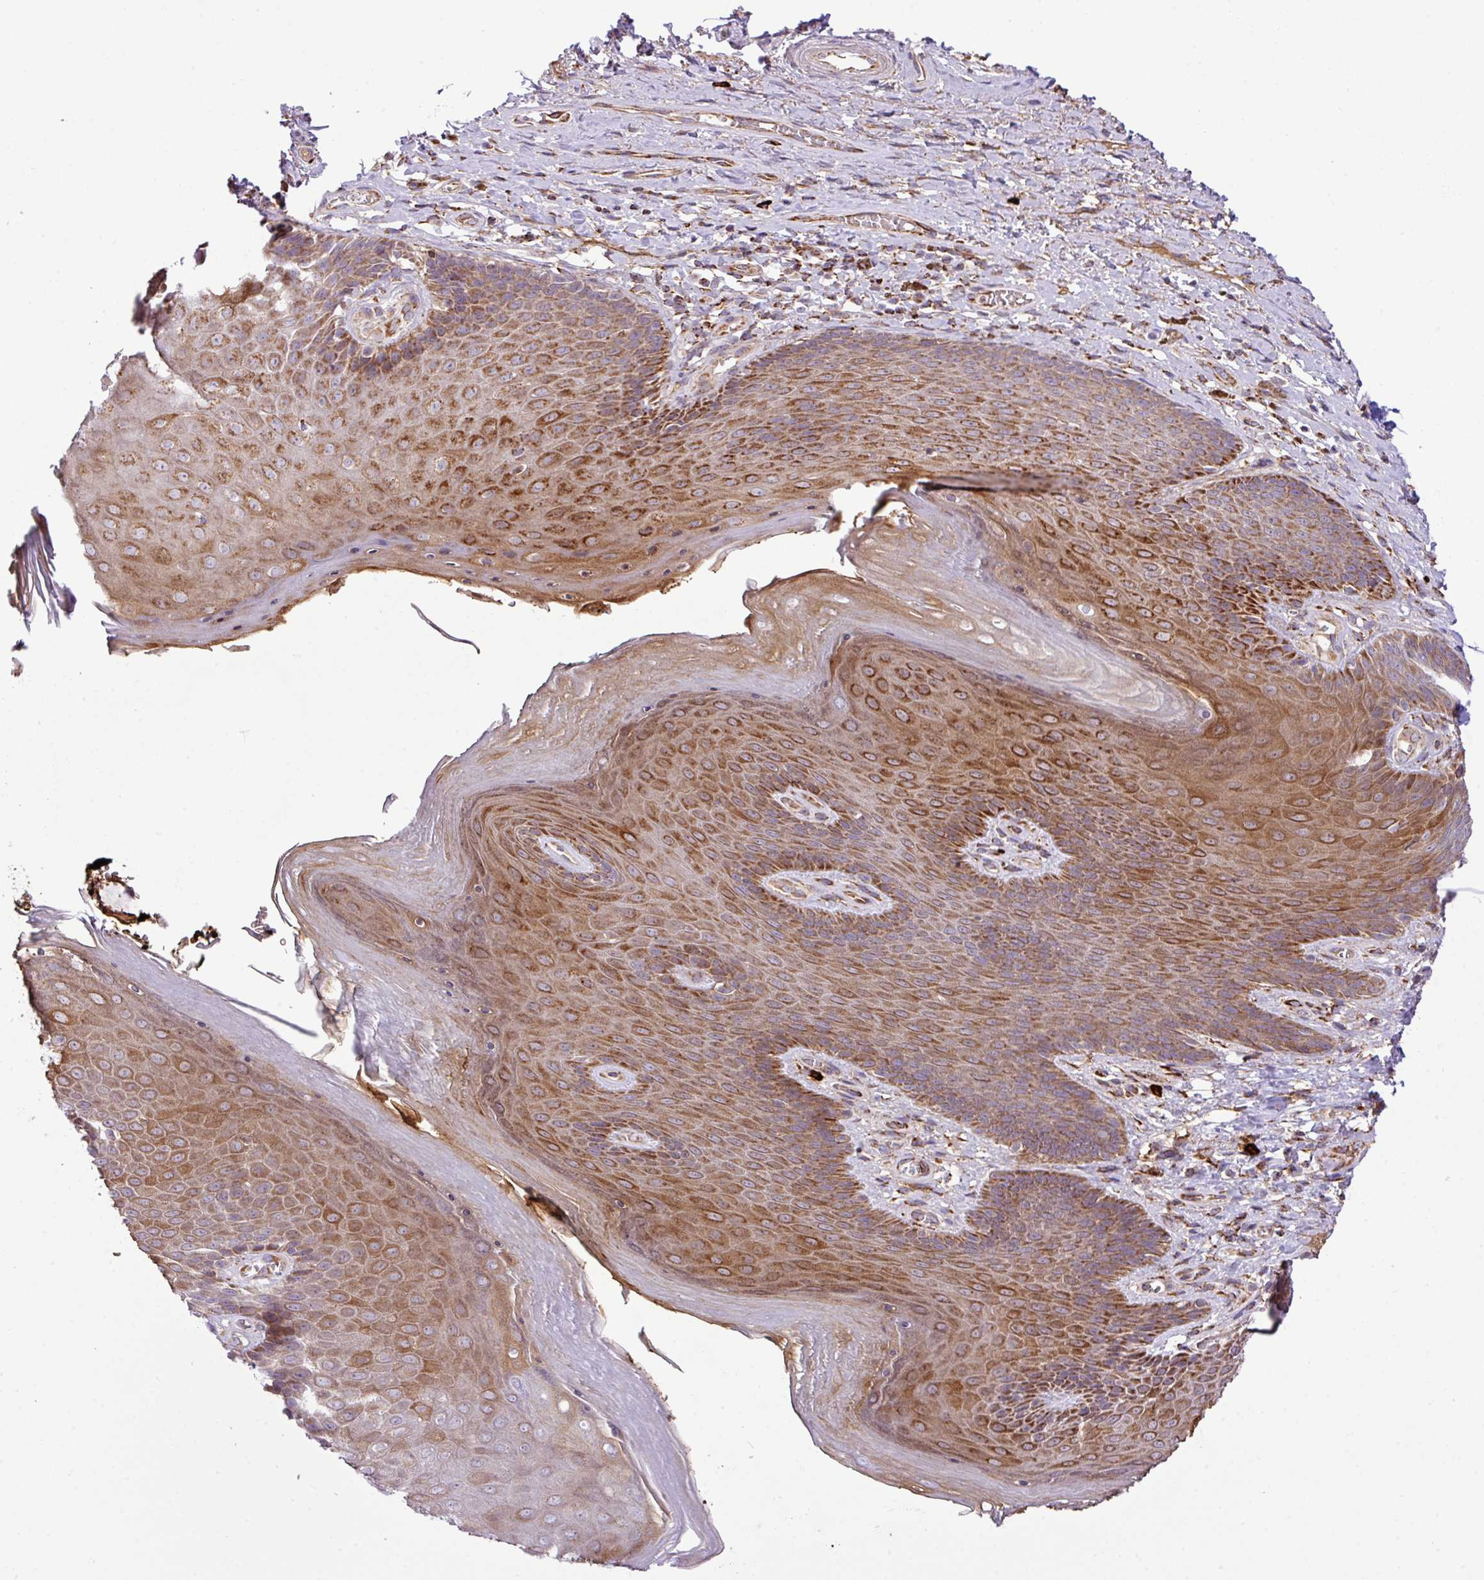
{"staining": {"intensity": "moderate", "quantity": ">75%", "location": "cytoplasmic/membranous"}, "tissue": "skin", "cell_type": "Epidermal cells", "image_type": "normal", "snomed": [{"axis": "morphology", "description": "Normal tissue, NOS"}, {"axis": "topography", "description": "Anal"}, {"axis": "topography", "description": "Peripheral nerve tissue"}], "caption": "The micrograph exhibits staining of unremarkable skin, revealing moderate cytoplasmic/membranous protein expression (brown color) within epidermal cells. The staining was performed using DAB to visualize the protein expression in brown, while the nuclei were stained in blue with hematoxylin (Magnification: 20x).", "gene": "ZNF569", "patient": {"sex": "male", "age": 53}}